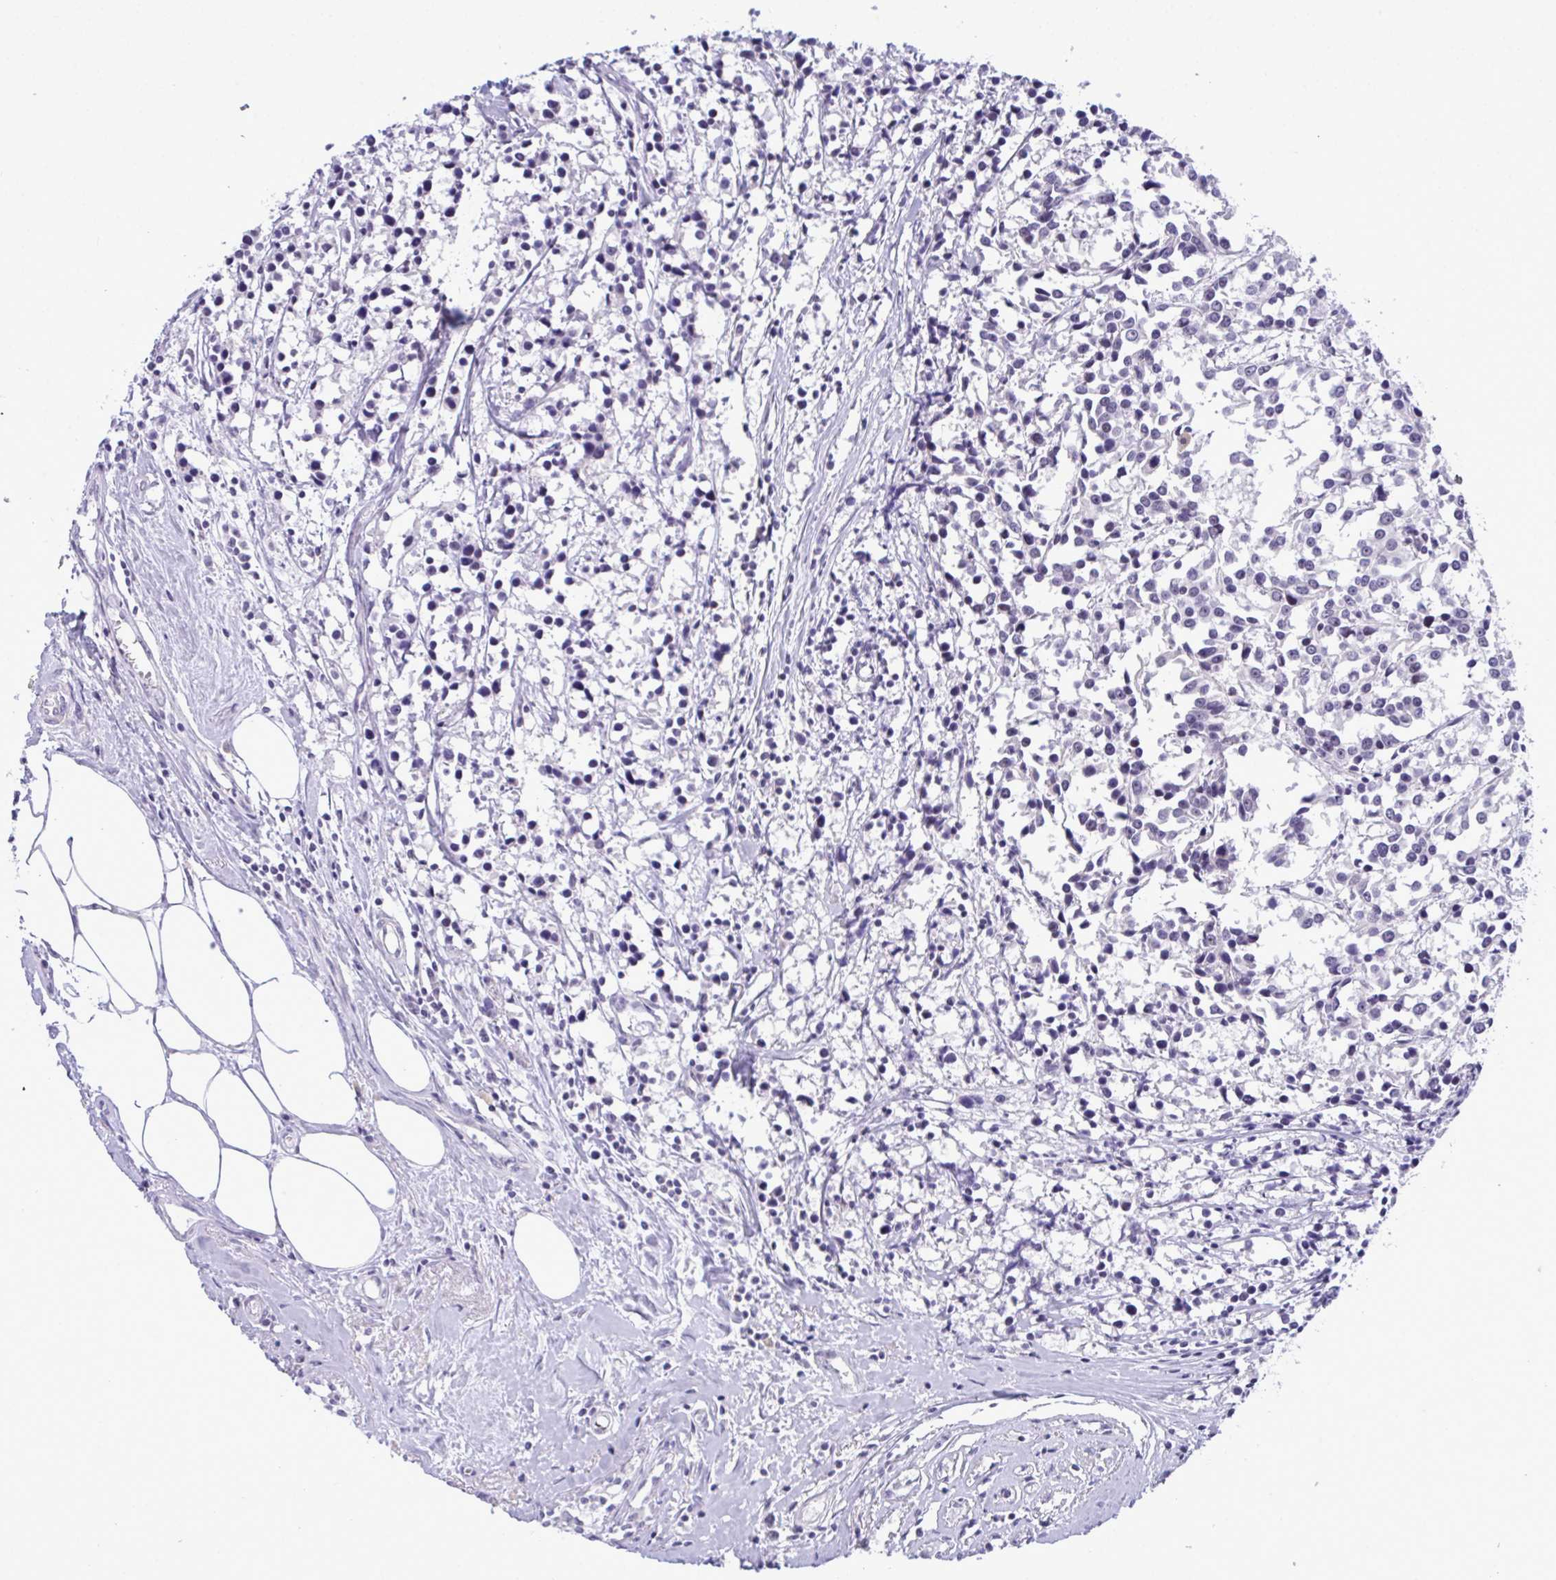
{"staining": {"intensity": "negative", "quantity": "none", "location": "none"}, "tissue": "breast cancer", "cell_type": "Tumor cells", "image_type": "cancer", "snomed": [{"axis": "morphology", "description": "Duct carcinoma"}, {"axis": "topography", "description": "Breast"}], "caption": "DAB immunohistochemical staining of human breast intraductal carcinoma shows no significant expression in tumor cells. (Immunohistochemistry (ihc), brightfield microscopy, high magnification).", "gene": "YBX2", "patient": {"sex": "female", "age": 80}}